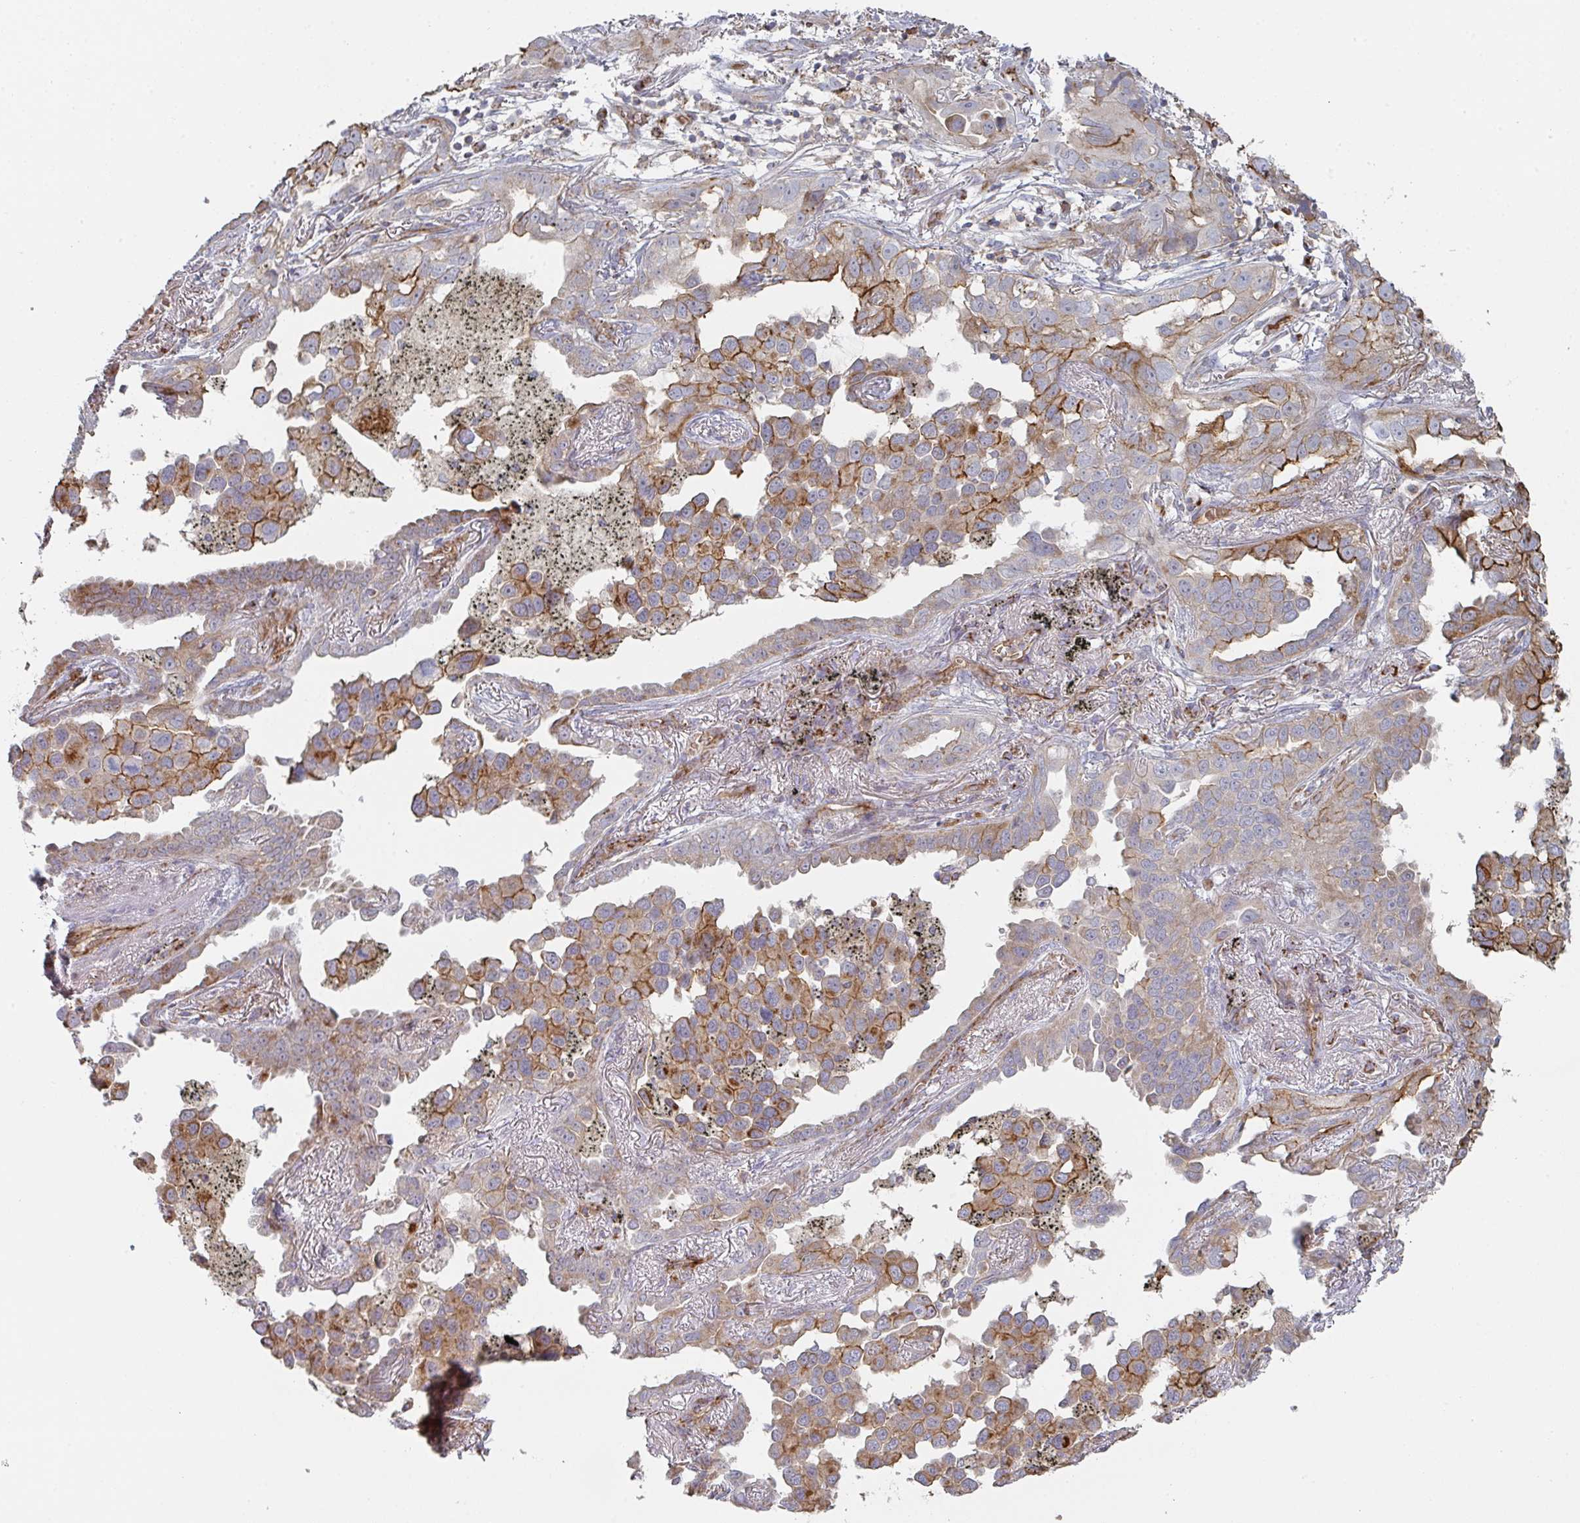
{"staining": {"intensity": "moderate", "quantity": "25%-75%", "location": "cytoplasmic/membranous"}, "tissue": "lung cancer", "cell_type": "Tumor cells", "image_type": "cancer", "snomed": [{"axis": "morphology", "description": "Adenocarcinoma, NOS"}, {"axis": "topography", "description": "Lung"}], "caption": "This is an image of immunohistochemistry (IHC) staining of lung adenocarcinoma, which shows moderate expression in the cytoplasmic/membranous of tumor cells.", "gene": "ZNF526", "patient": {"sex": "male", "age": 67}}